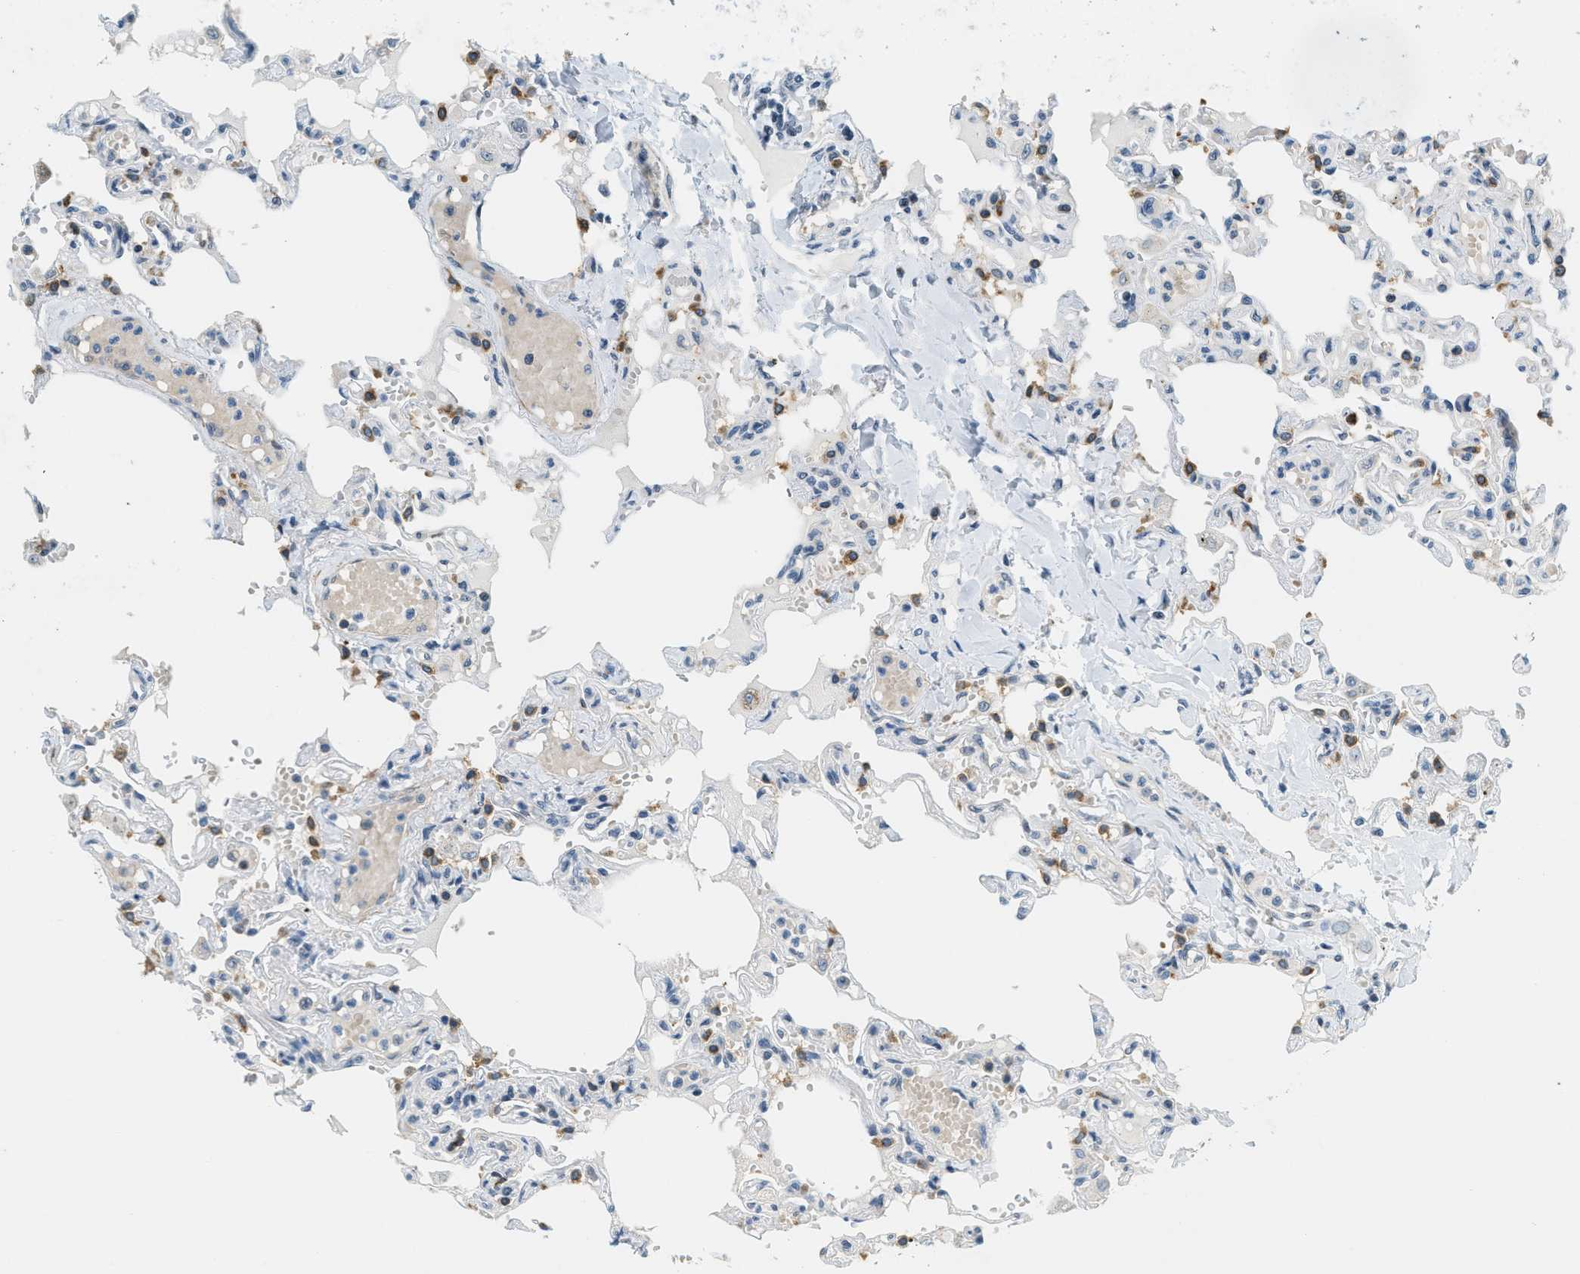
{"staining": {"intensity": "moderate", "quantity": "<25%", "location": "cytoplasmic/membranous"}, "tissue": "lung", "cell_type": "Alveolar cells", "image_type": "normal", "snomed": [{"axis": "morphology", "description": "Normal tissue, NOS"}, {"axis": "topography", "description": "Lung"}], "caption": "Immunohistochemistry histopathology image of normal lung: human lung stained using immunohistochemistry (IHC) exhibits low levels of moderate protein expression localized specifically in the cytoplasmic/membranous of alveolar cells, appearing as a cytoplasmic/membranous brown color.", "gene": "DDX47", "patient": {"sex": "male", "age": 21}}